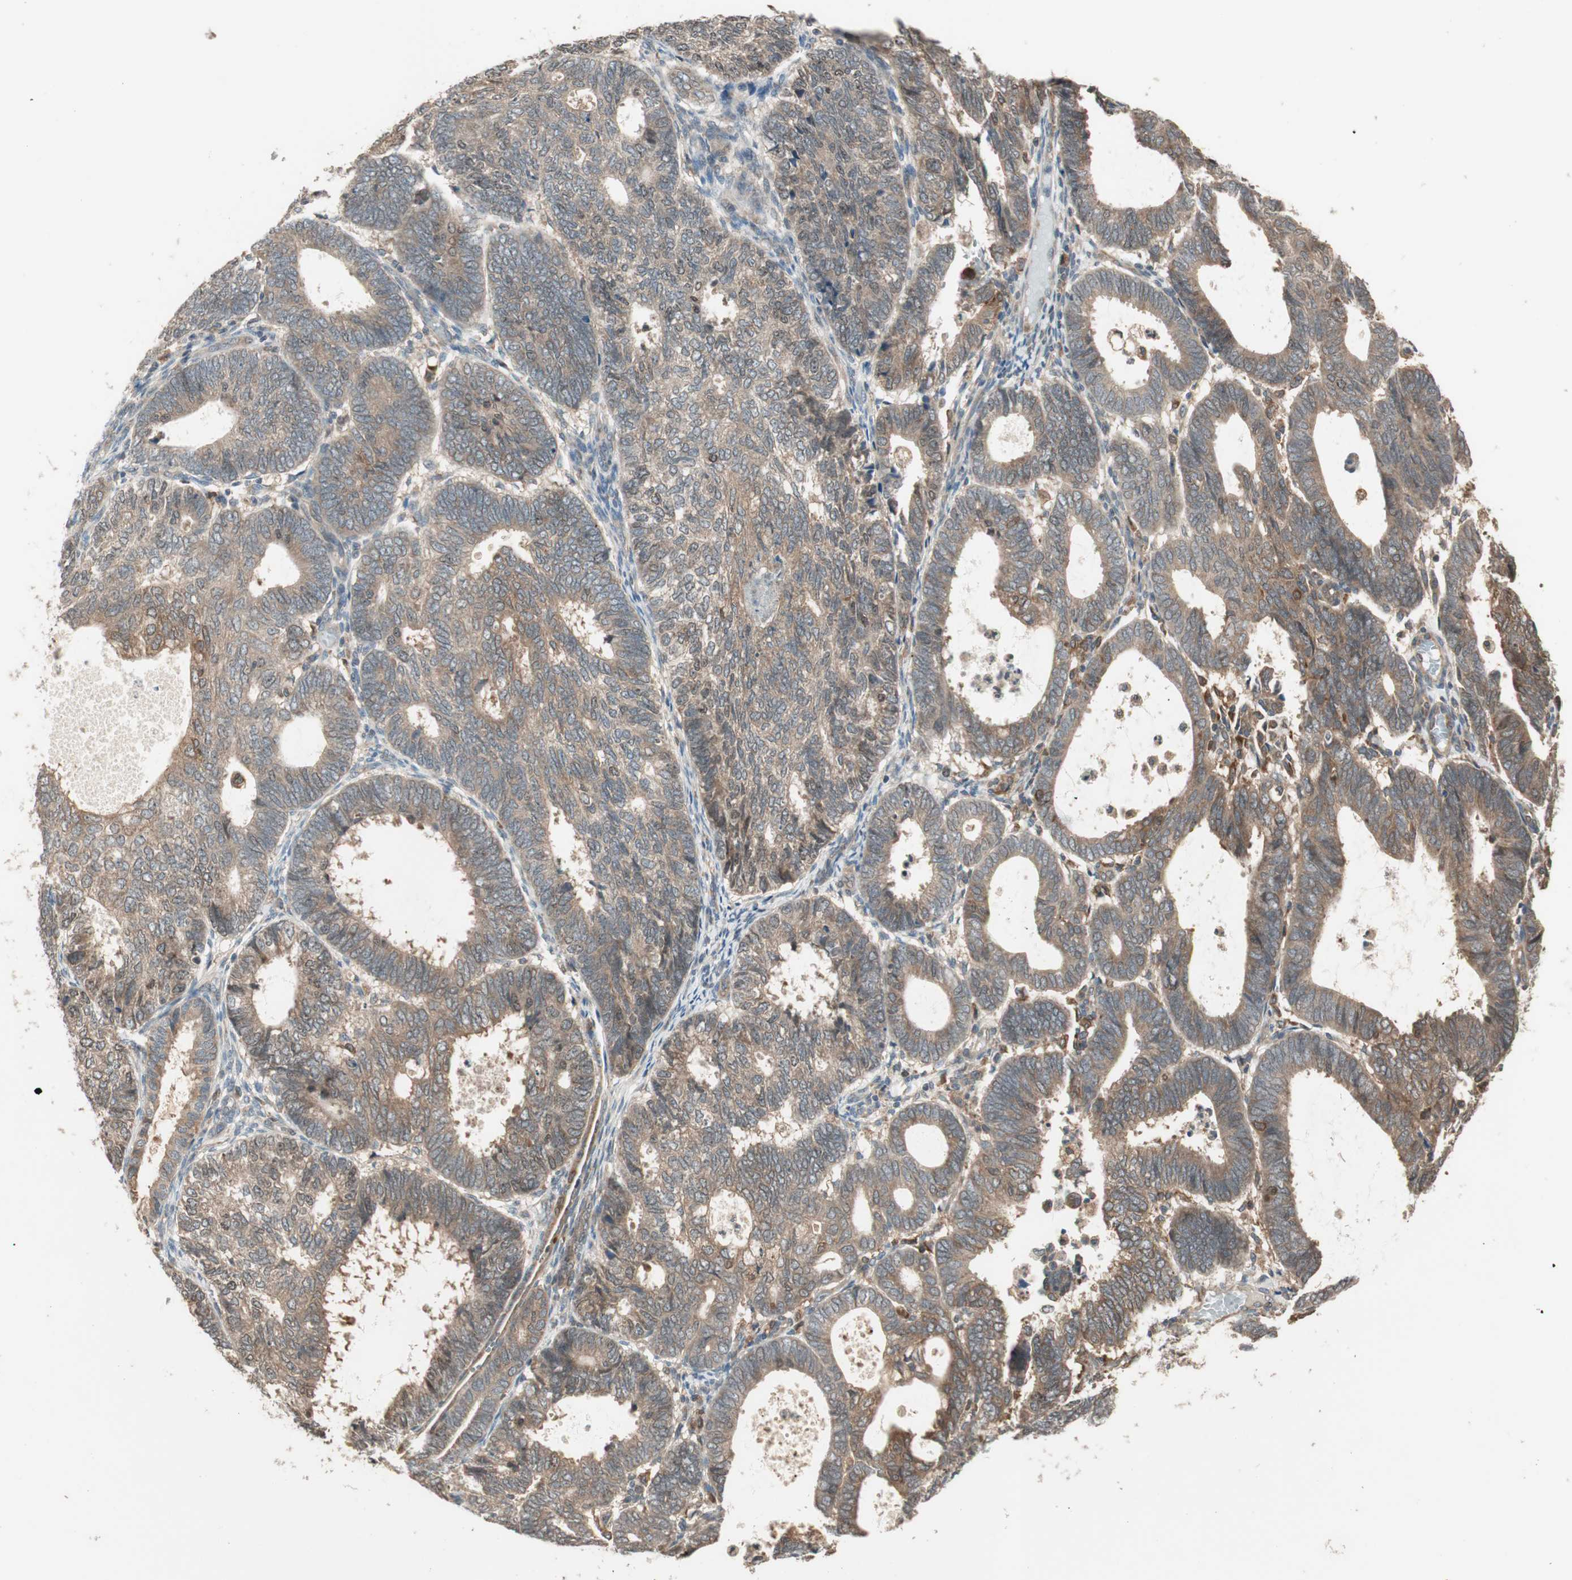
{"staining": {"intensity": "weak", "quantity": ">75%", "location": "cytoplasmic/membranous"}, "tissue": "endometrial cancer", "cell_type": "Tumor cells", "image_type": "cancer", "snomed": [{"axis": "morphology", "description": "Adenocarcinoma, NOS"}, {"axis": "topography", "description": "Uterus"}], "caption": "Tumor cells show low levels of weak cytoplasmic/membranous staining in approximately >75% of cells in endometrial cancer. (DAB (3,3'-diaminobenzidine) IHC with brightfield microscopy, high magnification).", "gene": "ATP6AP2", "patient": {"sex": "female", "age": 60}}